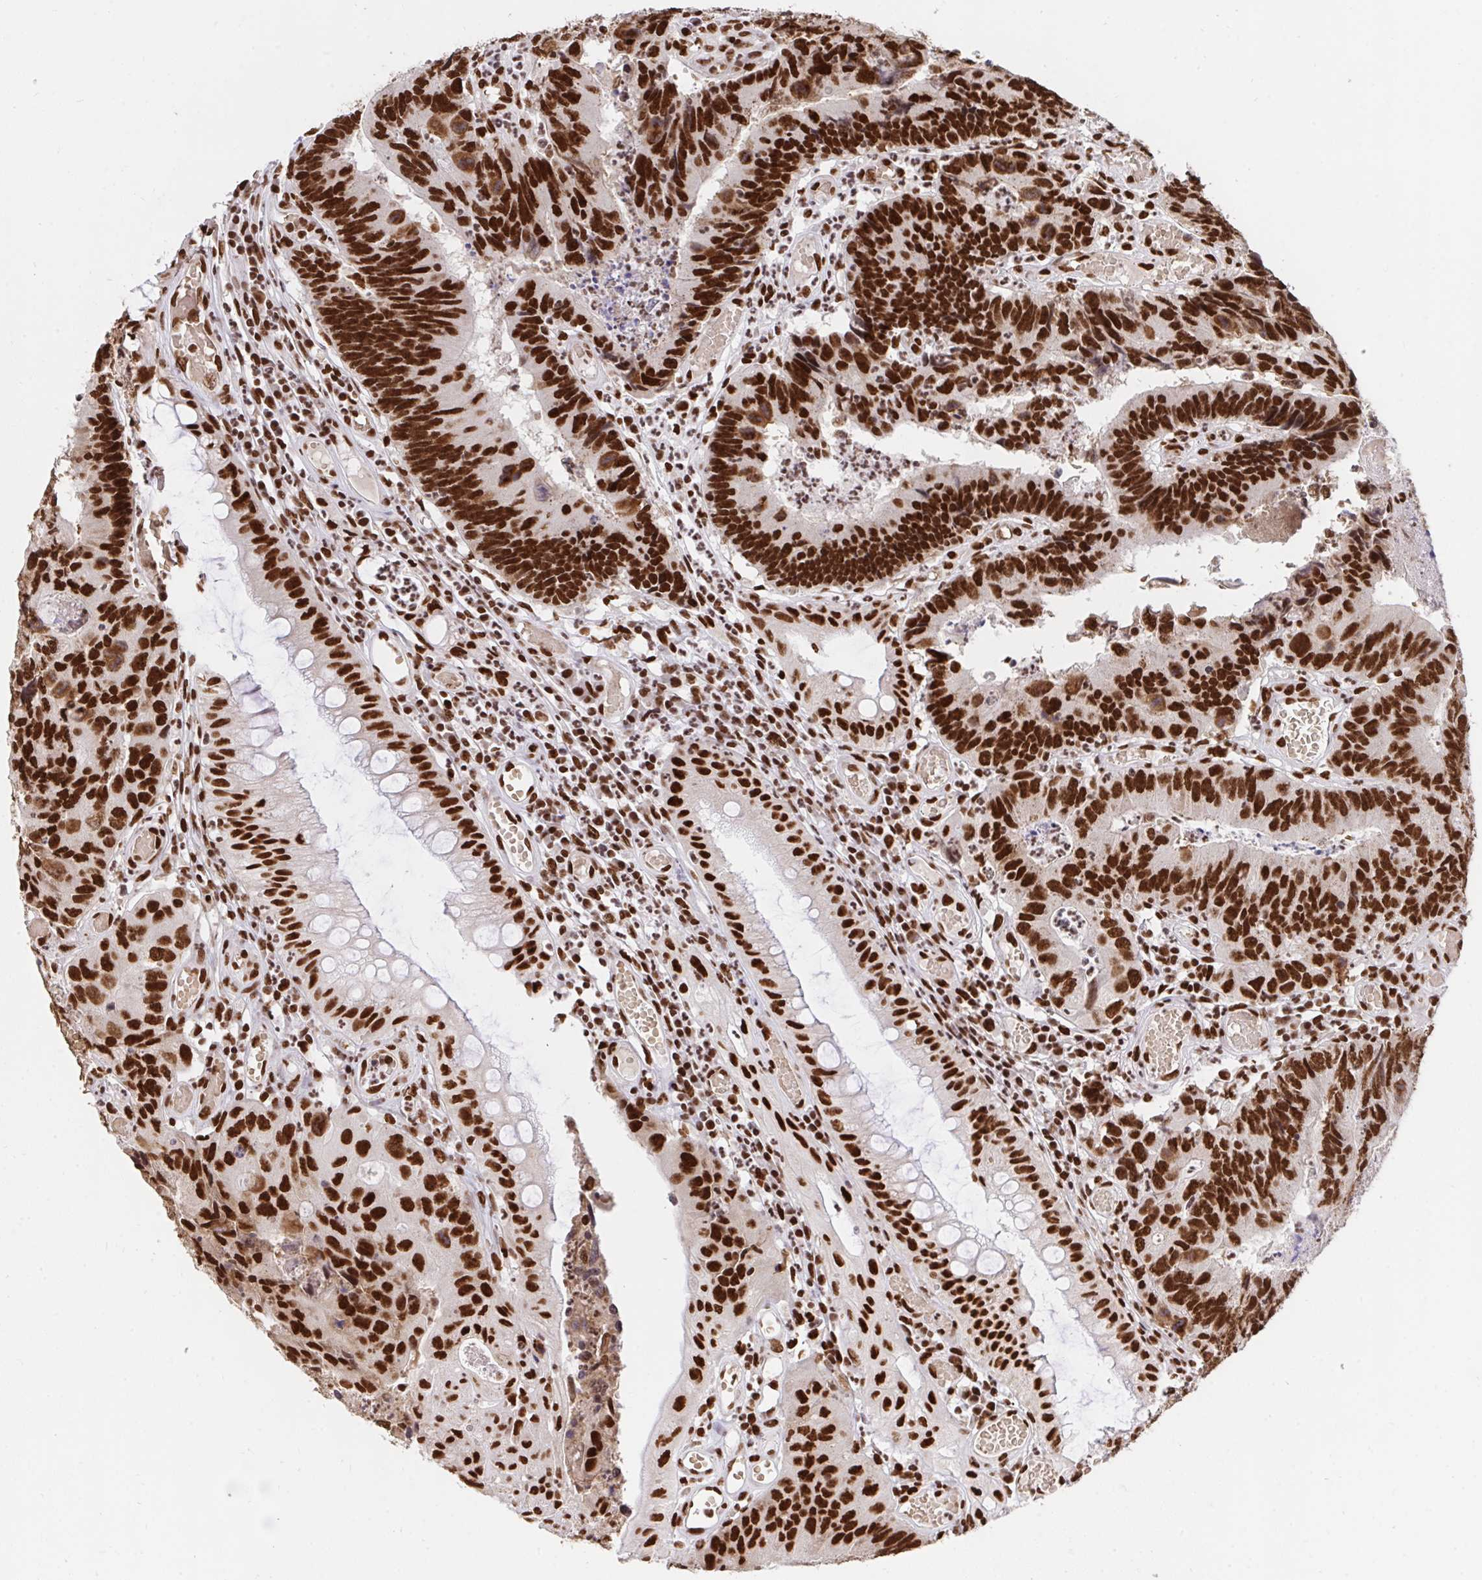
{"staining": {"intensity": "strong", "quantity": ">75%", "location": "nuclear"}, "tissue": "colorectal cancer", "cell_type": "Tumor cells", "image_type": "cancer", "snomed": [{"axis": "morphology", "description": "Adenocarcinoma, NOS"}, {"axis": "topography", "description": "Colon"}], "caption": "Tumor cells exhibit high levels of strong nuclear expression in about >75% of cells in human colorectal cancer.", "gene": "HNRNPL", "patient": {"sex": "female", "age": 67}}